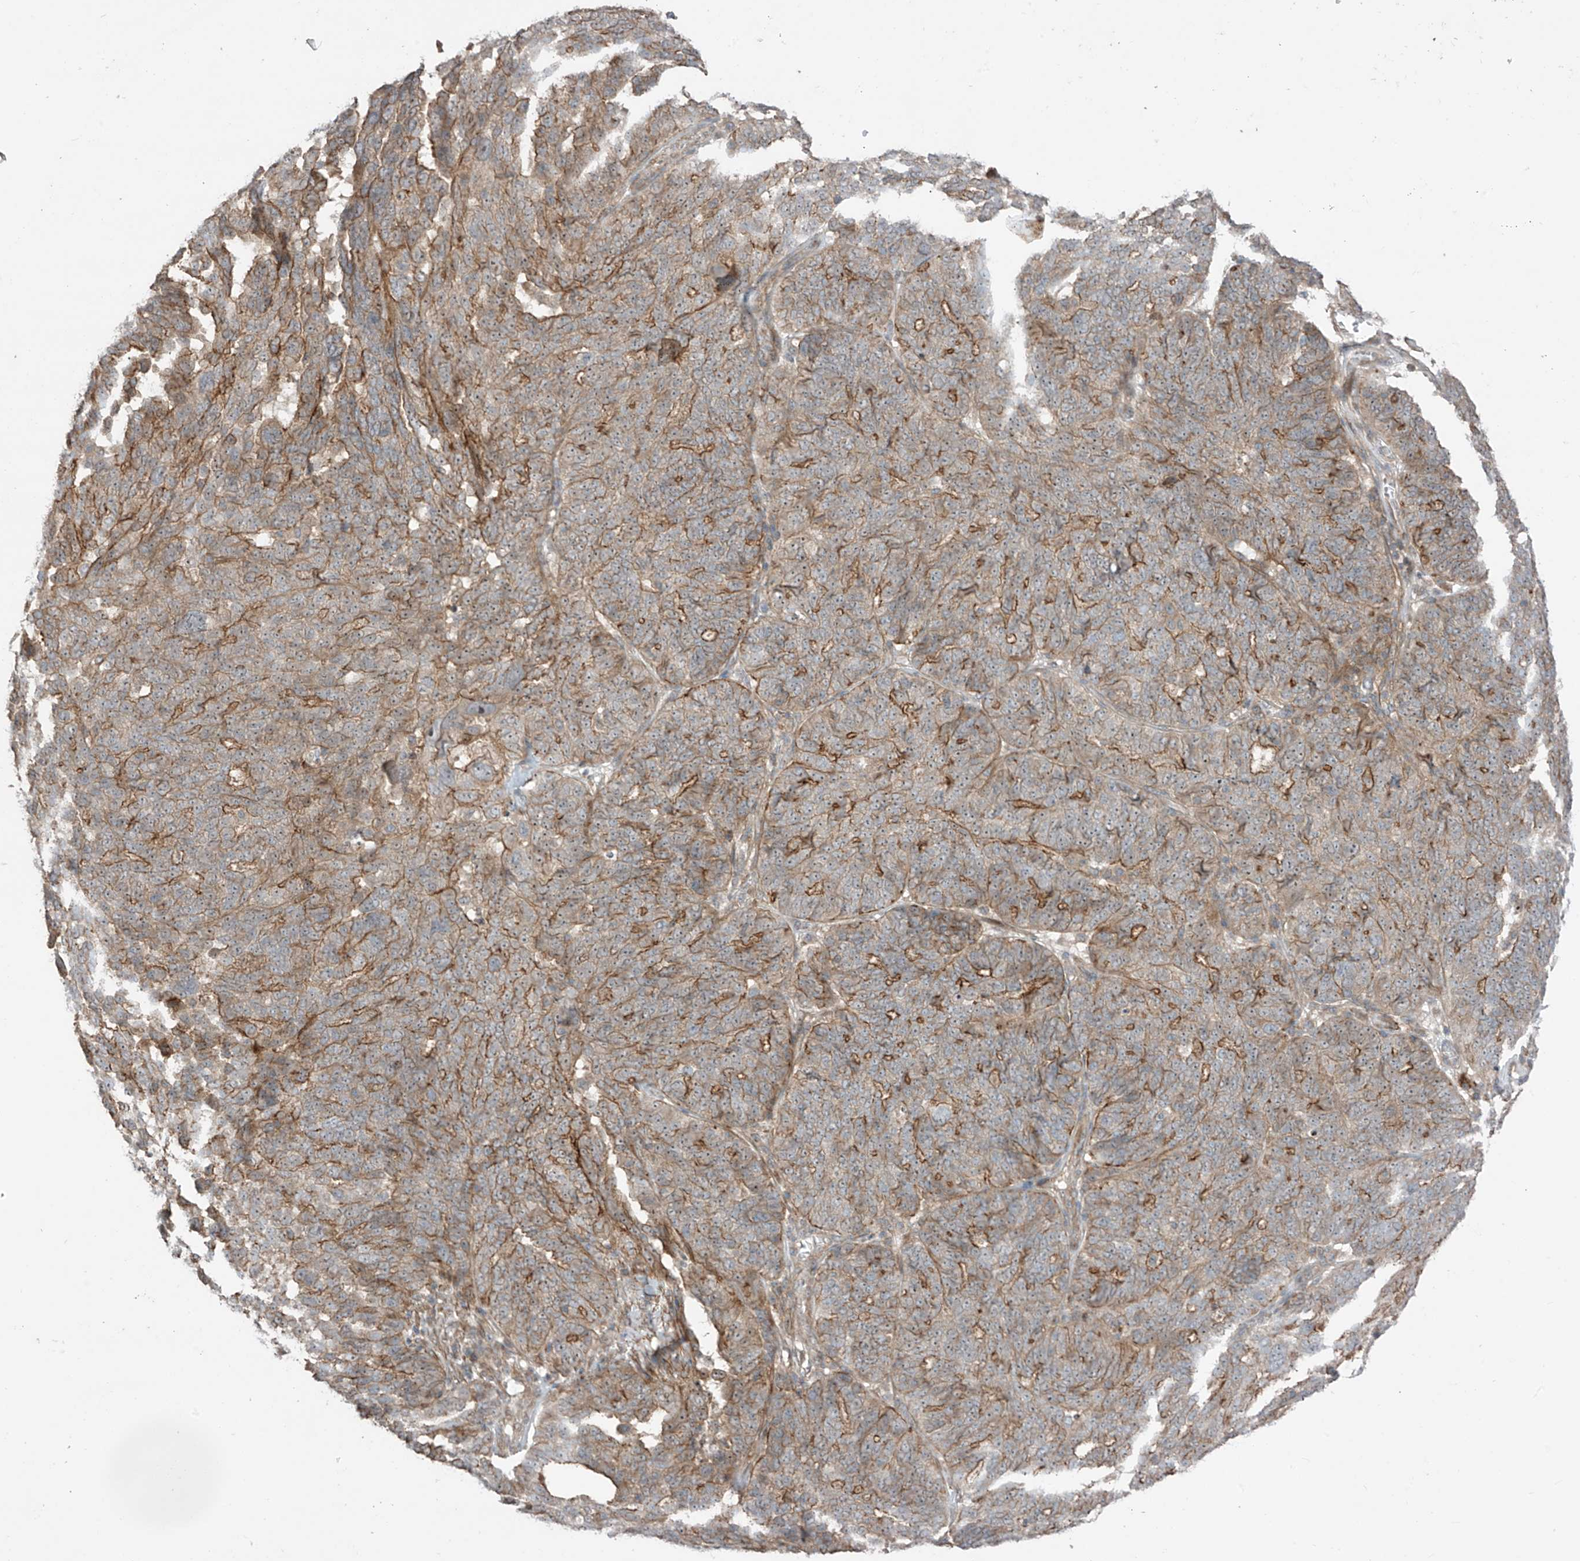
{"staining": {"intensity": "moderate", "quantity": "25%-75%", "location": "cytoplasmic/membranous"}, "tissue": "ovarian cancer", "cell_type": "Tumor cells", "image_type": "cancer", "snomed": [{"axis": "morphology", "description": "Cystadenocarcinoma, serous, NOS"}, {"axis": "topography", "description": "Ovary"}], "caption": "Ovarian cancer (serous cystadenocarcinoma) stained with DAB (3,3'-diaminobenzidine) immunohistochemistry displays medium levels of moderate cytoplasmic/membranous positivity in about 25%-75% of tumor cells.", "gene": "LRRC74A", "patient": {"sex": "female", "age": 59}}